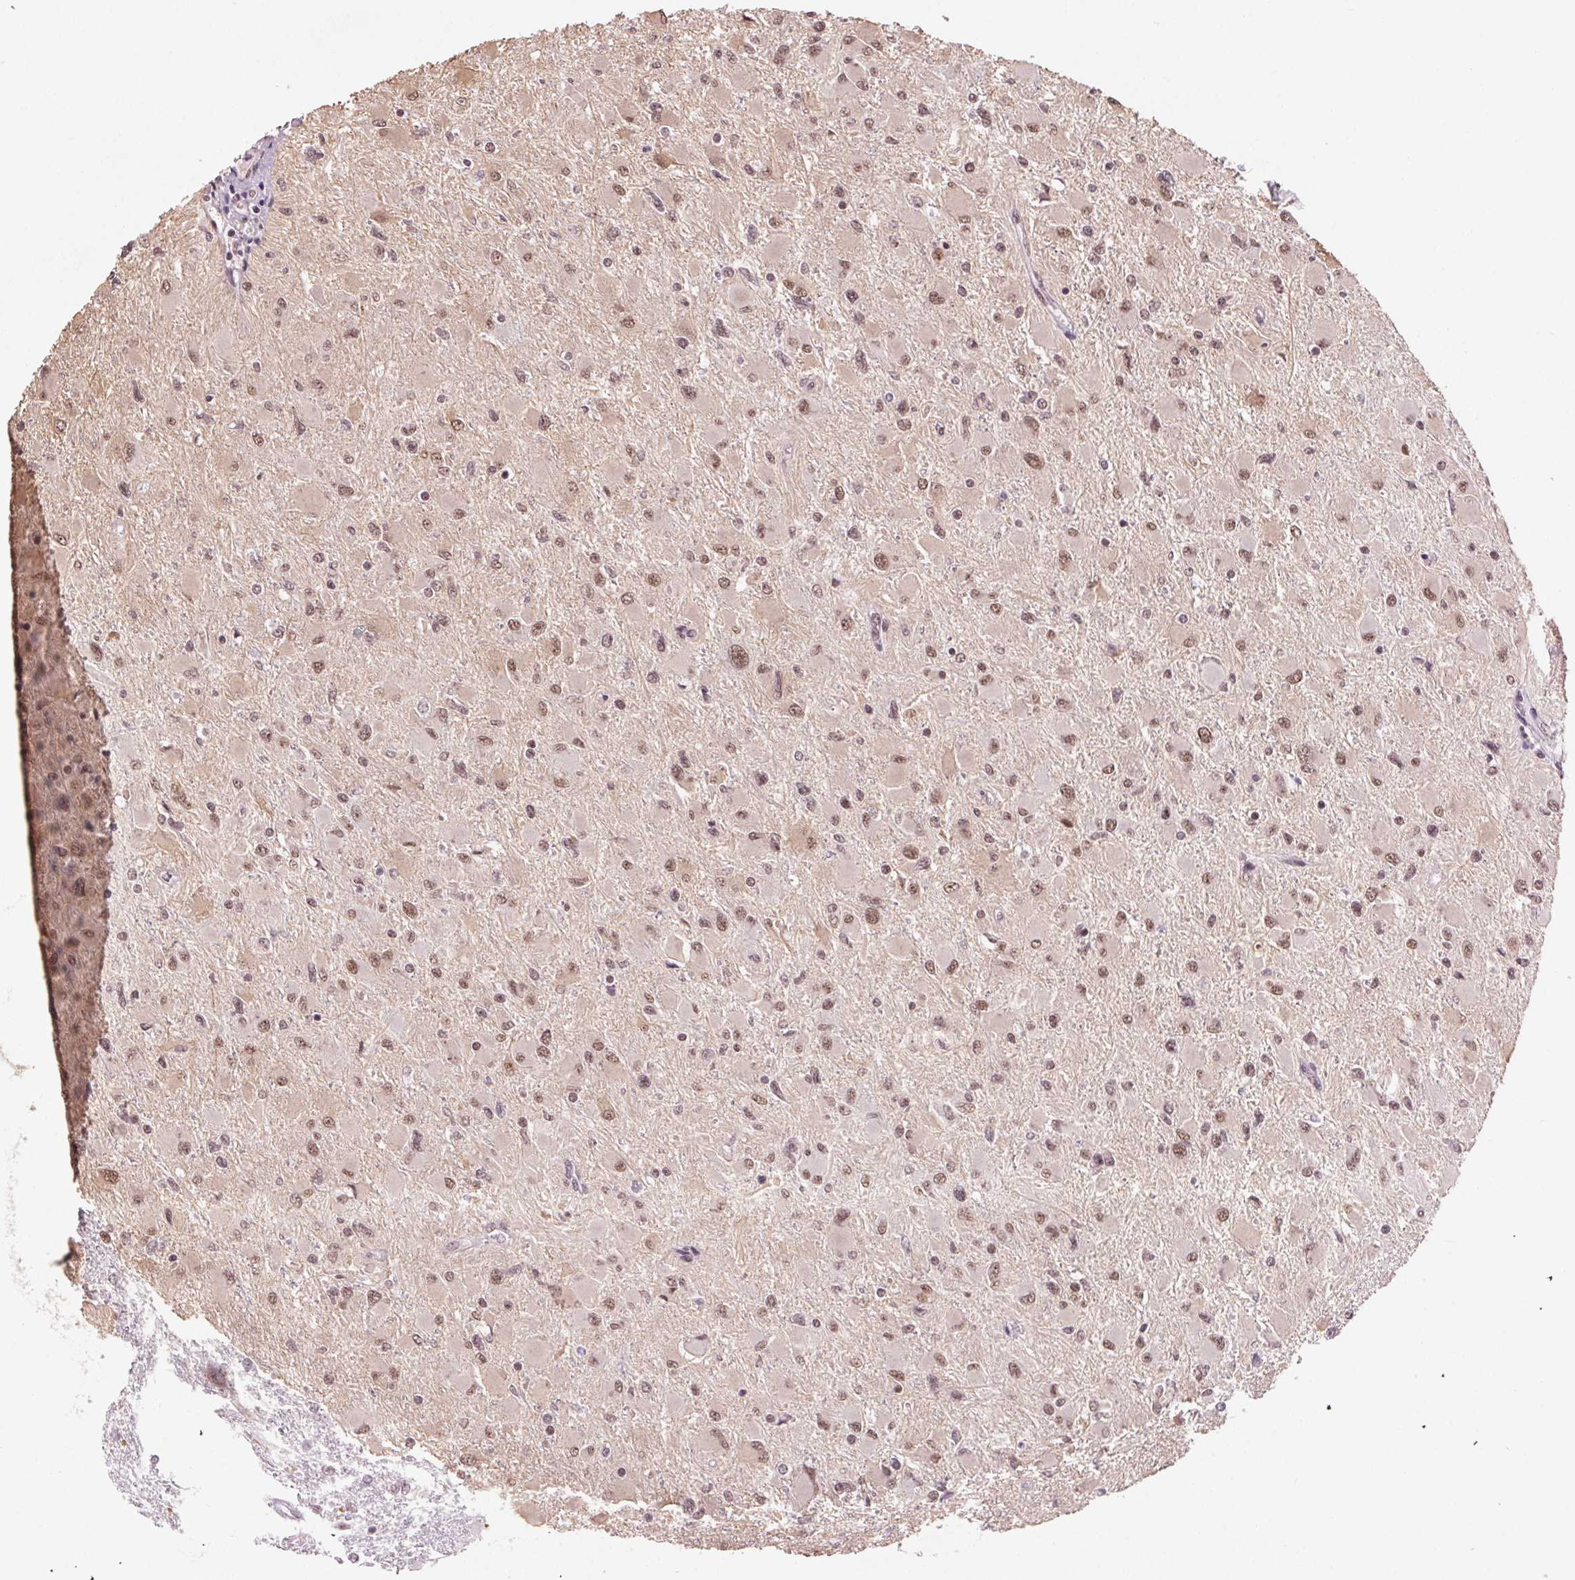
{"staining": {"intensity": "moderate", "quantity": ">75%", "location": "nuclear"}, "tissue": "glioma", "cell_type": "Tumor cells", "image_type": "cancer", "snomed": [{"axis": "morphology", "description": "Glioma, malignant, High grade"}, {"axis": "topography", "description": "Cerebral cortex"}], "caption": "Human malignant glioma (high-grade) stained for a protein (brown) demonstrates moderate nuclear positive staining in about >75% of tumor cells.", "gene": "CD2BP2", "patient": {"sex": "female", "age": 36}}